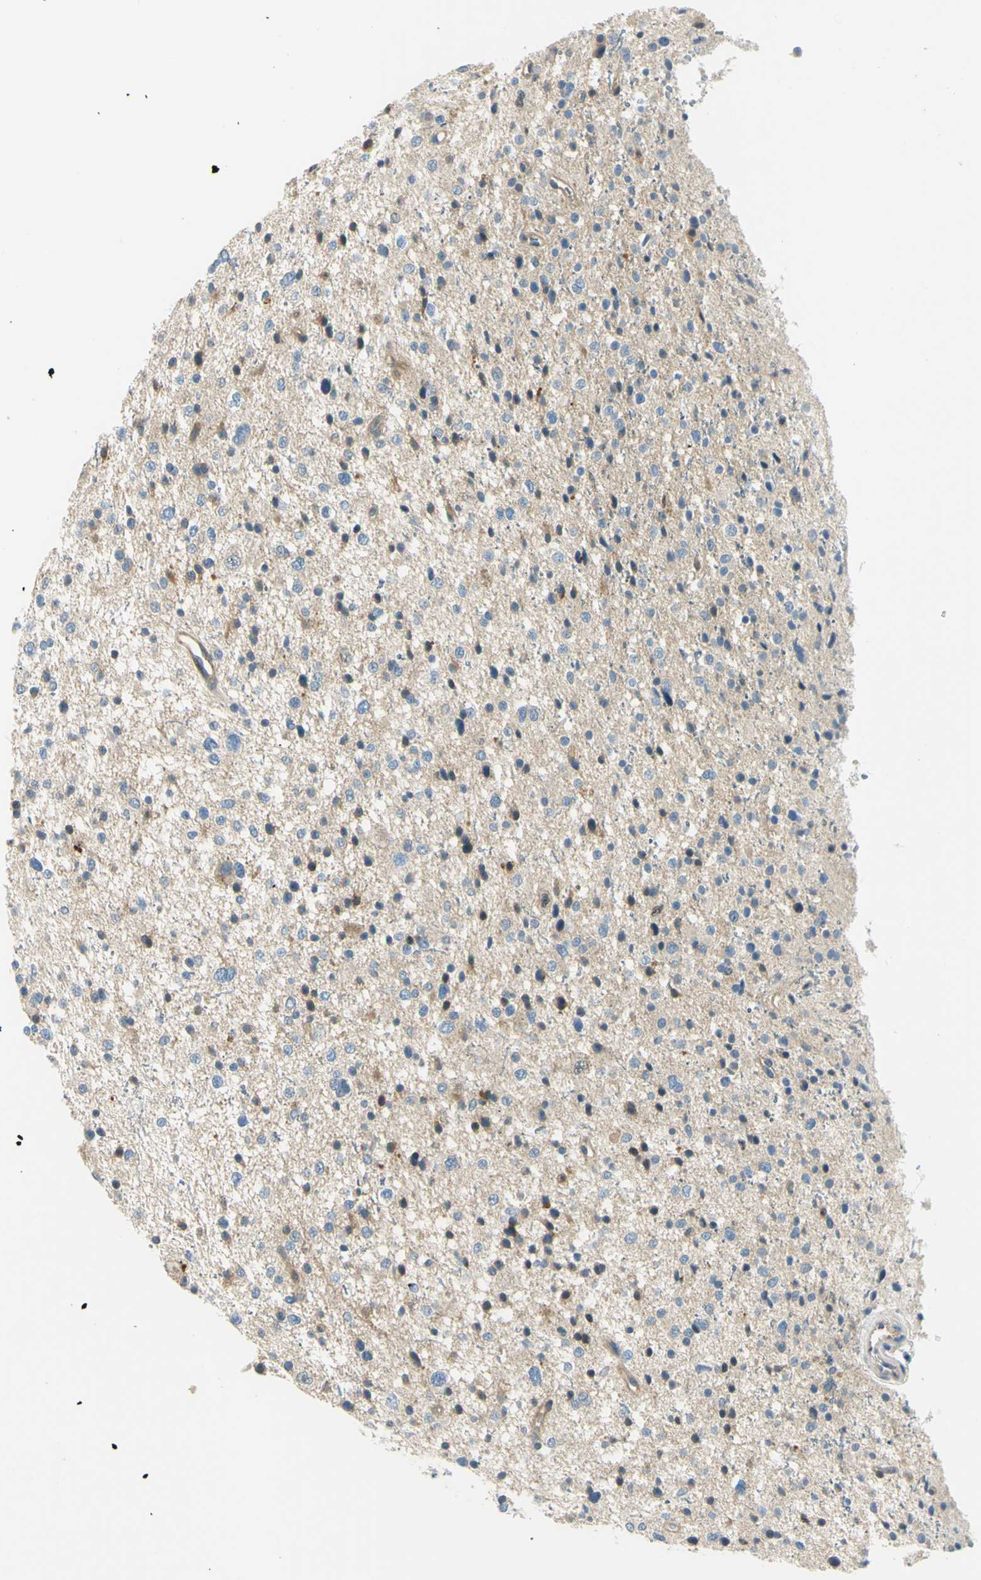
{"staining": {"intensity": "weak", "quantity": "<25%", "location": "cytoplasmic/membranous"}, "tissue": "glioma", "cell_type": "Tumor cells", "image_type": "cancer", "snomed": [{"axis": "morphology", "description": "Glioma, malignant, Low grade"}, {"axis": "topography", "description": "Brain"}], "caption": "This is an IHC micrograph of malignant glioma (low-grade). There is no staining in tumor cells.", "gene": "LAMA3", "patient": {"sex": "female", "age": 37}}